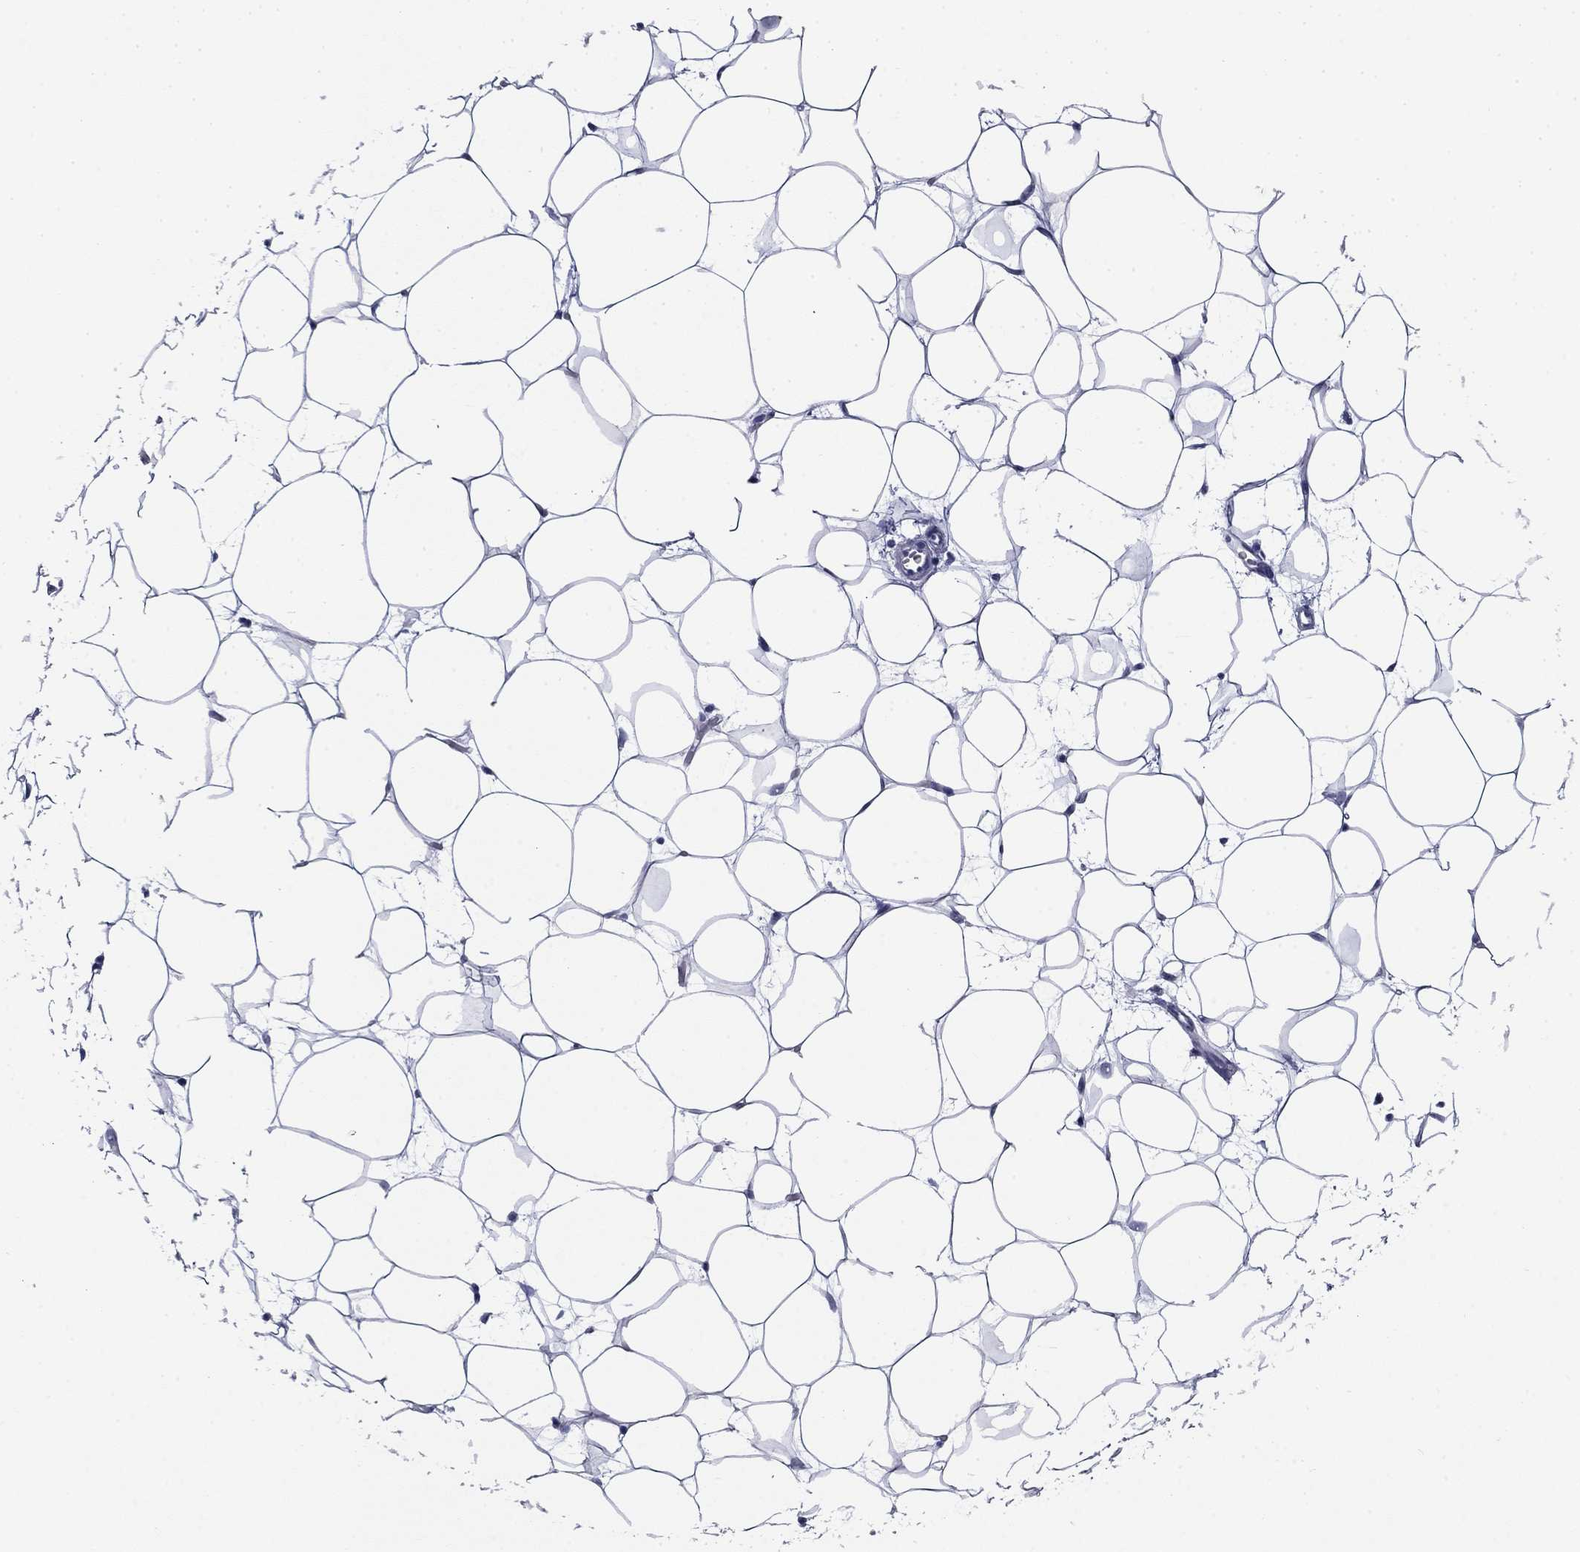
{"staining": {"intensity": "negative", "quantity": "none", "location": "none"}, "tissue": "breast", "cell_type": "Adipocytes", "image_type": "normal", "snomed": [{"axis": "morphology", "description": "Normal tissue, NOS"}, {"axis": "topography", "description": "Breast"}], "caption": "The histopathology image shows no staining of adipocytes in normal breast.", "gene": "BCL2L14", "patient": {"sex": "female", "age": 37}}